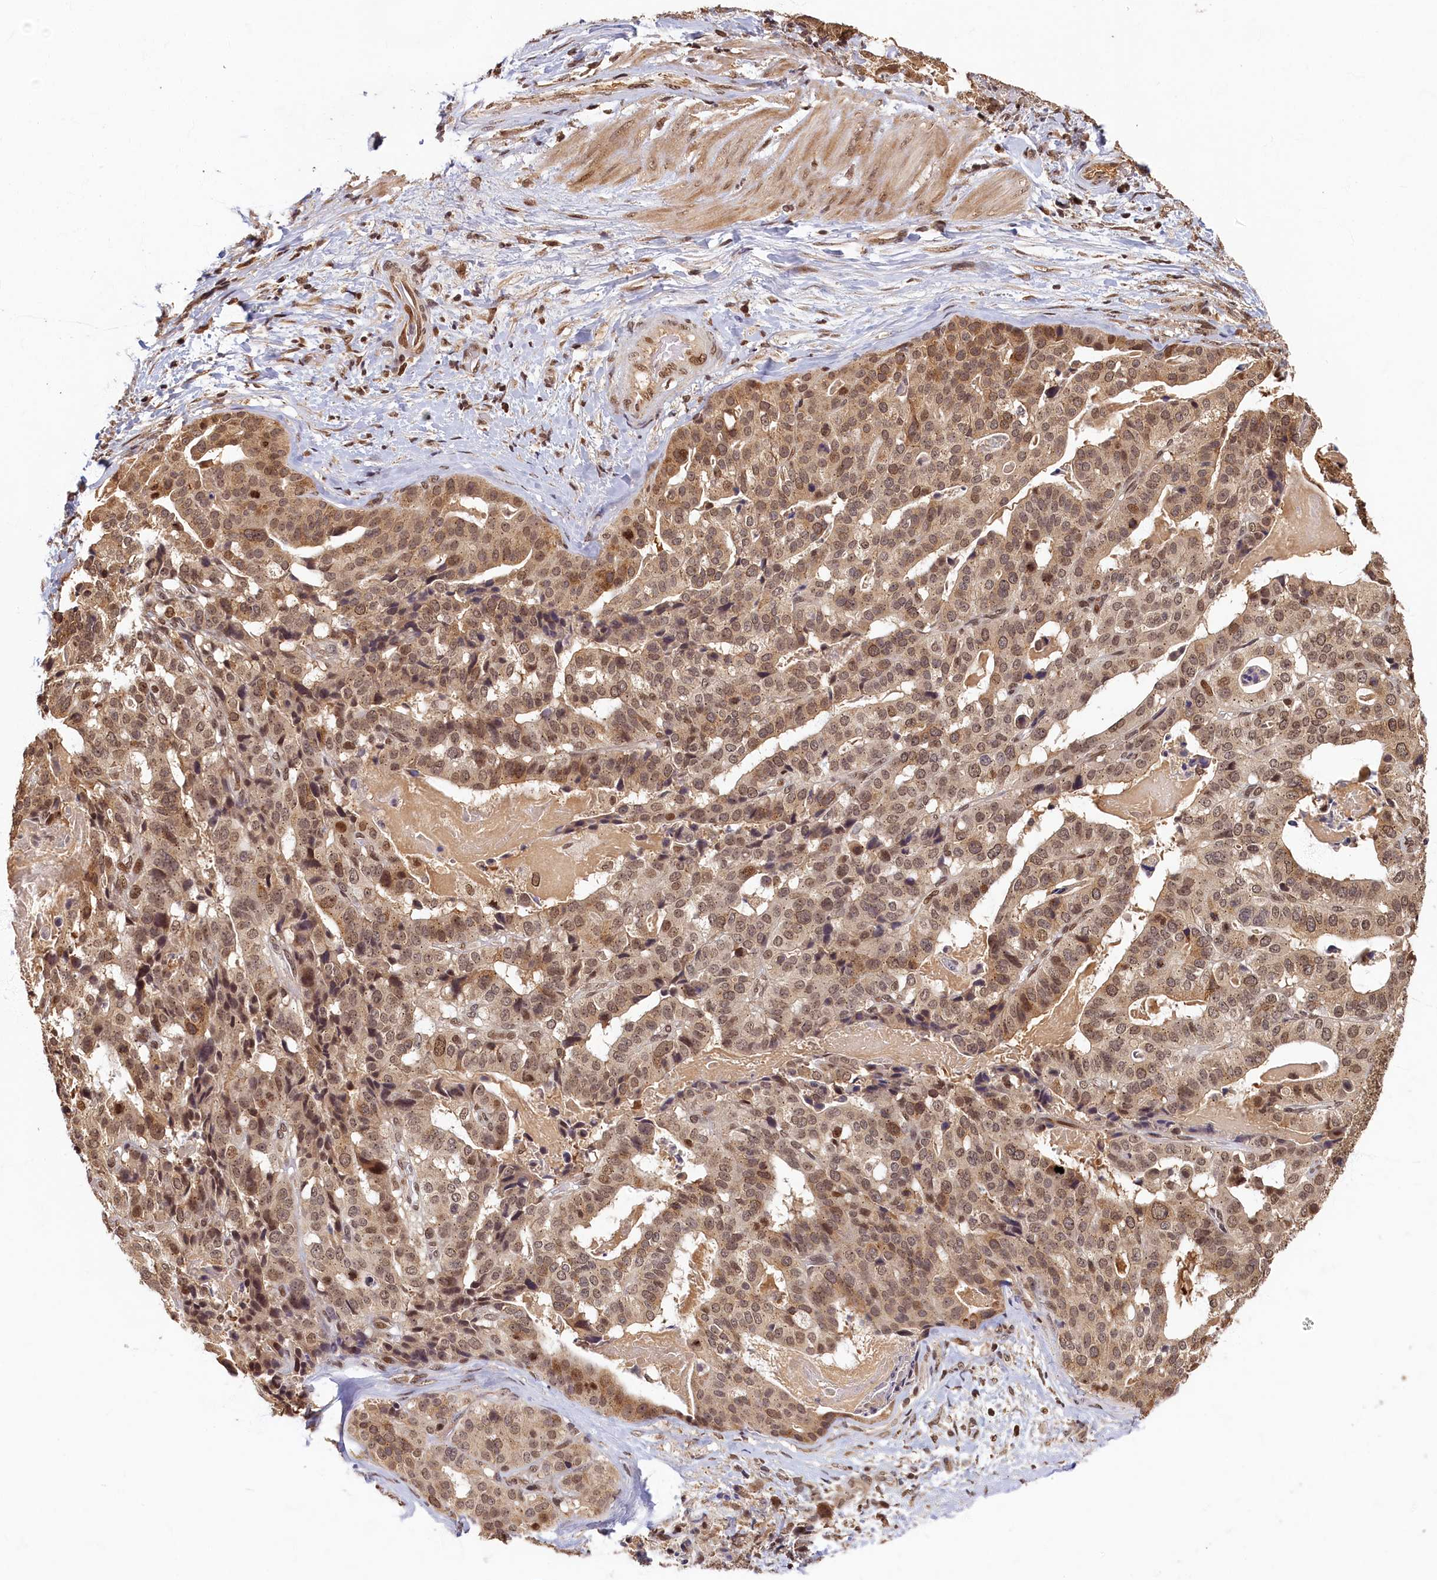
{"staining": {"intensity": "moderate", "quantity": ">75%", "location": "nuclear"}, "tissue": "stomach cancer", "cell_type": "Tumor cells", "image_type": "cancer", "snomed": [{"axis": "morphology", "description": "Adenocarcinoma, NOS"}, {"axis": "topography", "description": "Stomach"}], "caption": "The immunohistochemical stain shows moderate nuclear positivity in tumor cells of stomach cancer (adenocarcinoma) tissue. (DAB (3,3'-diaminobenzidine) IHC with brightfield microscopy, high magnification).", "gene": "CKAP2L", "patient": {"sex": "male", "age": 48}}